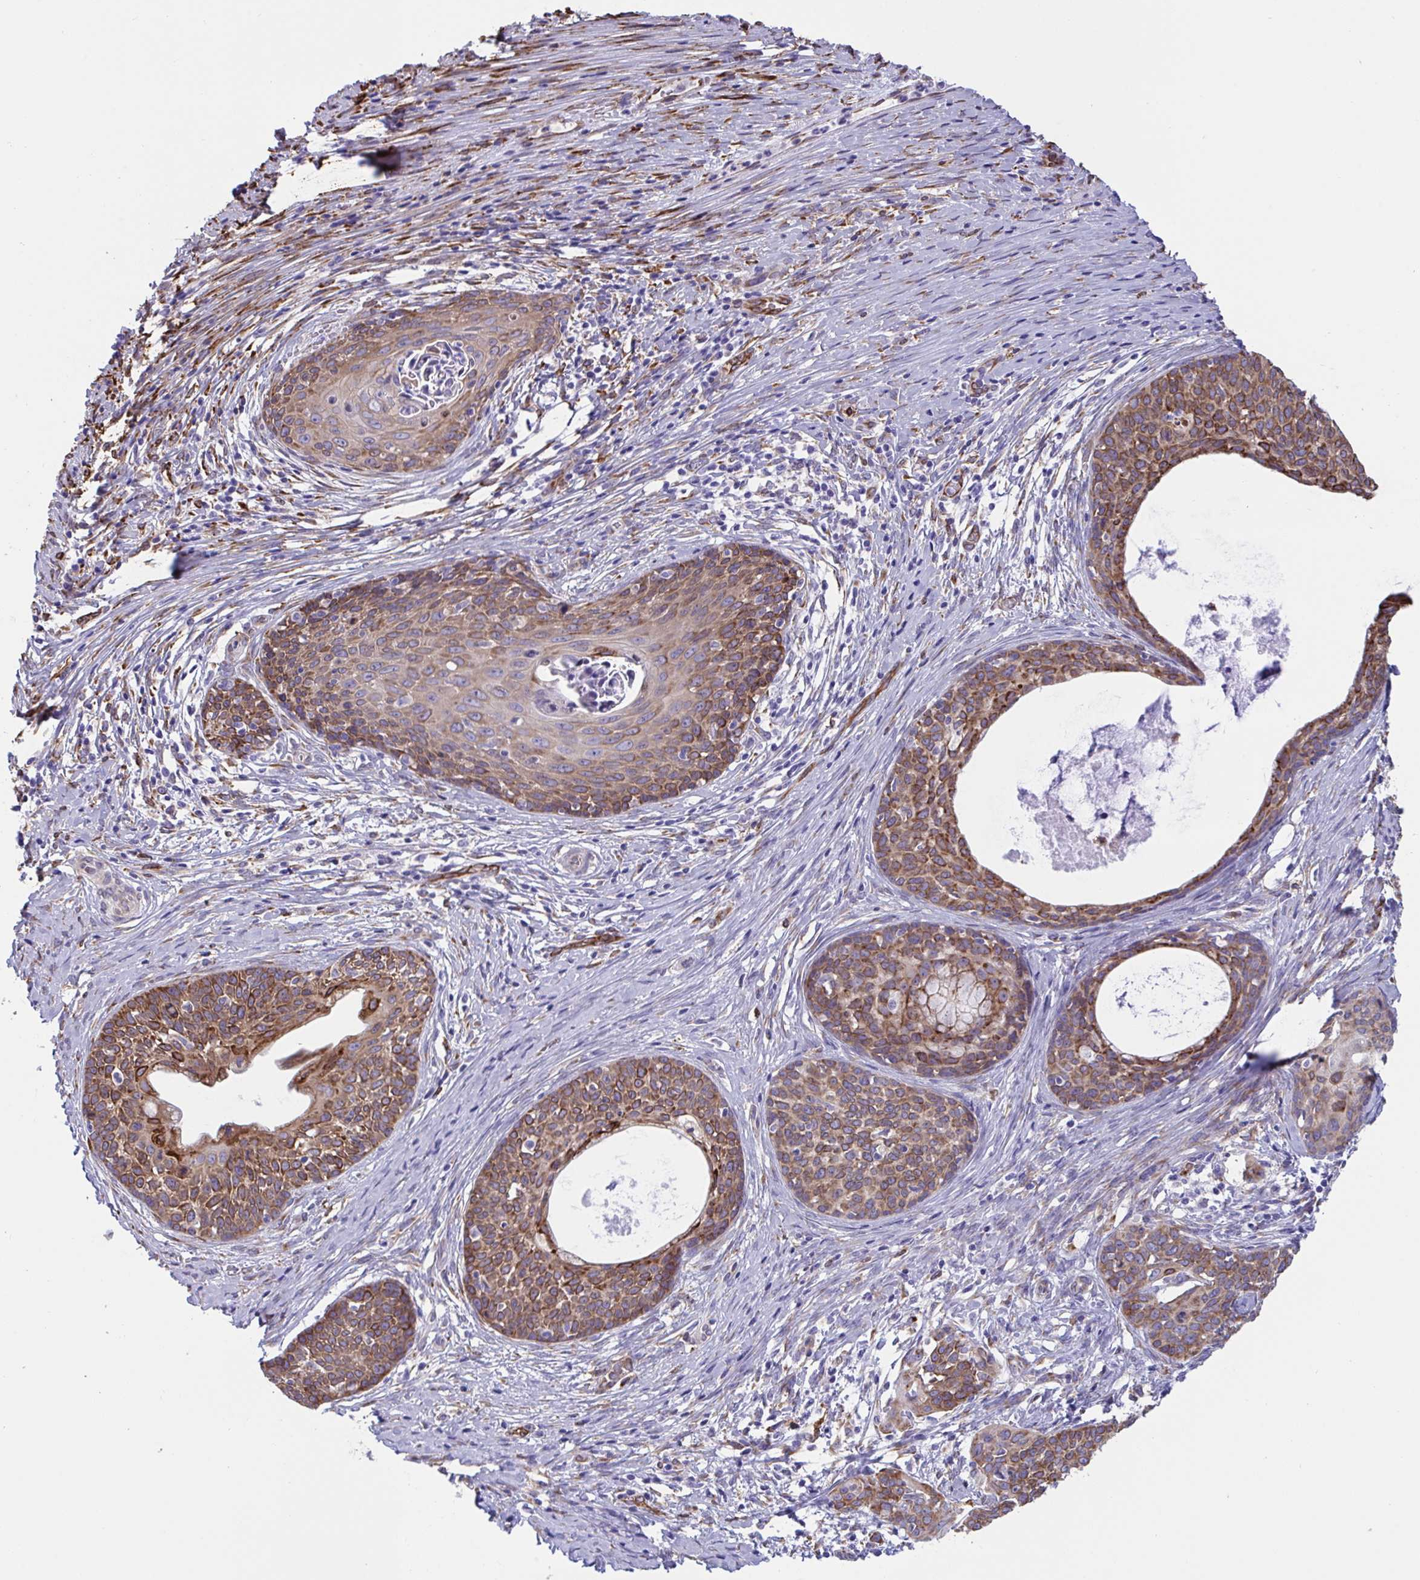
{"staining": {"intensity": "moderate", "quantity": ">75%", "location": "cytoplasmic/membranous"}, "tissue": "cervical cancer", "cell_type": "Tumor cells", "image_type": "cancer", "snomed": [{"axis": "morphology", "description": "Squamous cell carcinoma, NOS"}, {"axis": "morphology", "description": "Adenocarcinoma, NOS"}, {"axis": "topography", "description": "Cervix"}], "caption": "Brown immunohistochemical staining in human cervical cancer shows moderate cytoplasmic/membranous positivity in approximately >75% of tumor cells.", "gene": "ASPH", "patient": {"sex": "female", "age": 52}}